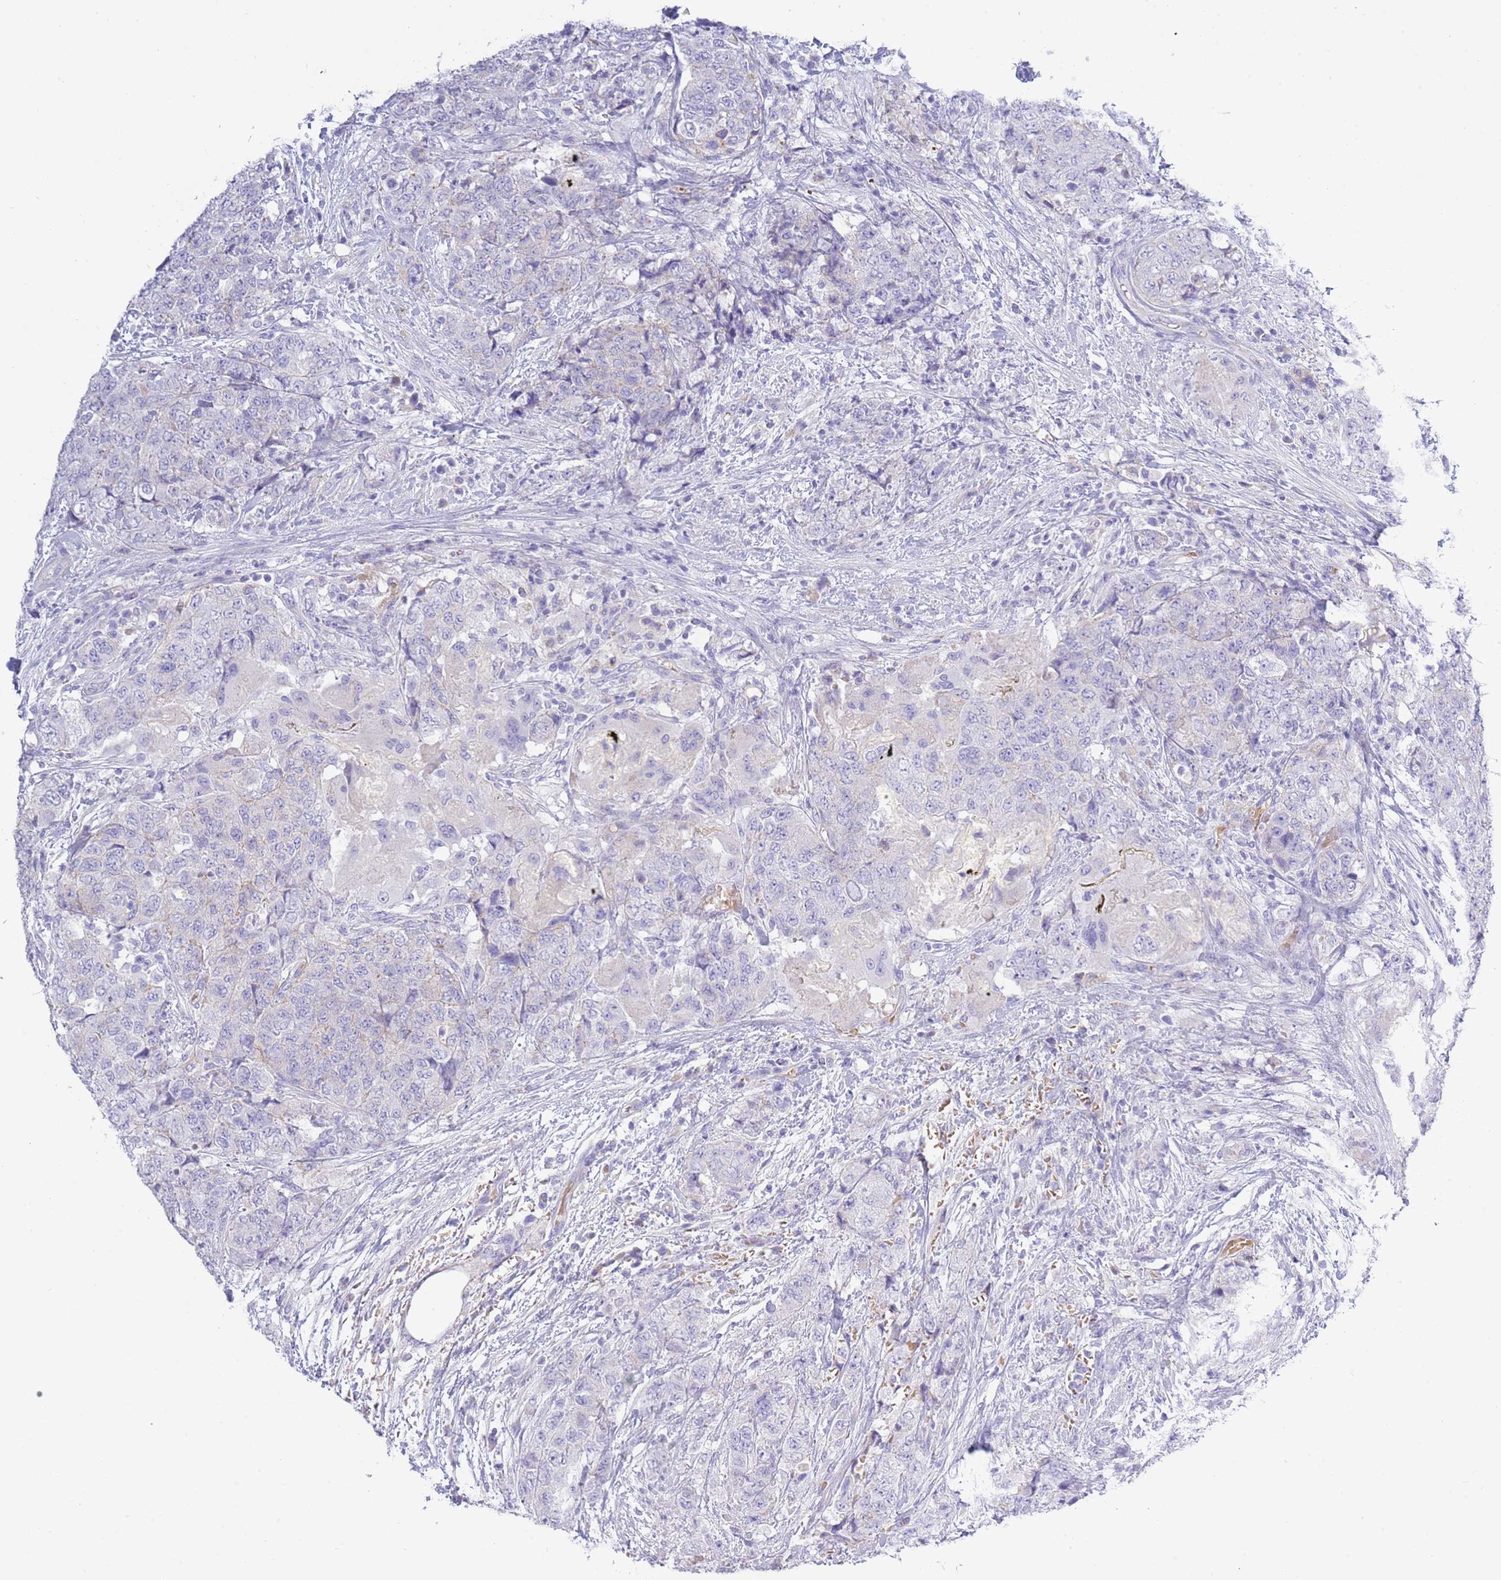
{"staining": {"intensity": "negative", "quantity": "none", "location": "none"}, "tissue": "urothelial cancer", "cell_type": "Tumor cells", "image_type": "cancer", "snomed": [{"axis": "morphology", "description": "Urothelial carcinoma, High grade"}, {"axis": "topography", "description": "Urinary bladder"}], "caption": "High power microscopy photomicrograph of an IHC image of urothelial cancer, revealing no significant staining in tumor cells.", "gene": "ACR", "patient": {"sex": "female", "age": 78}}